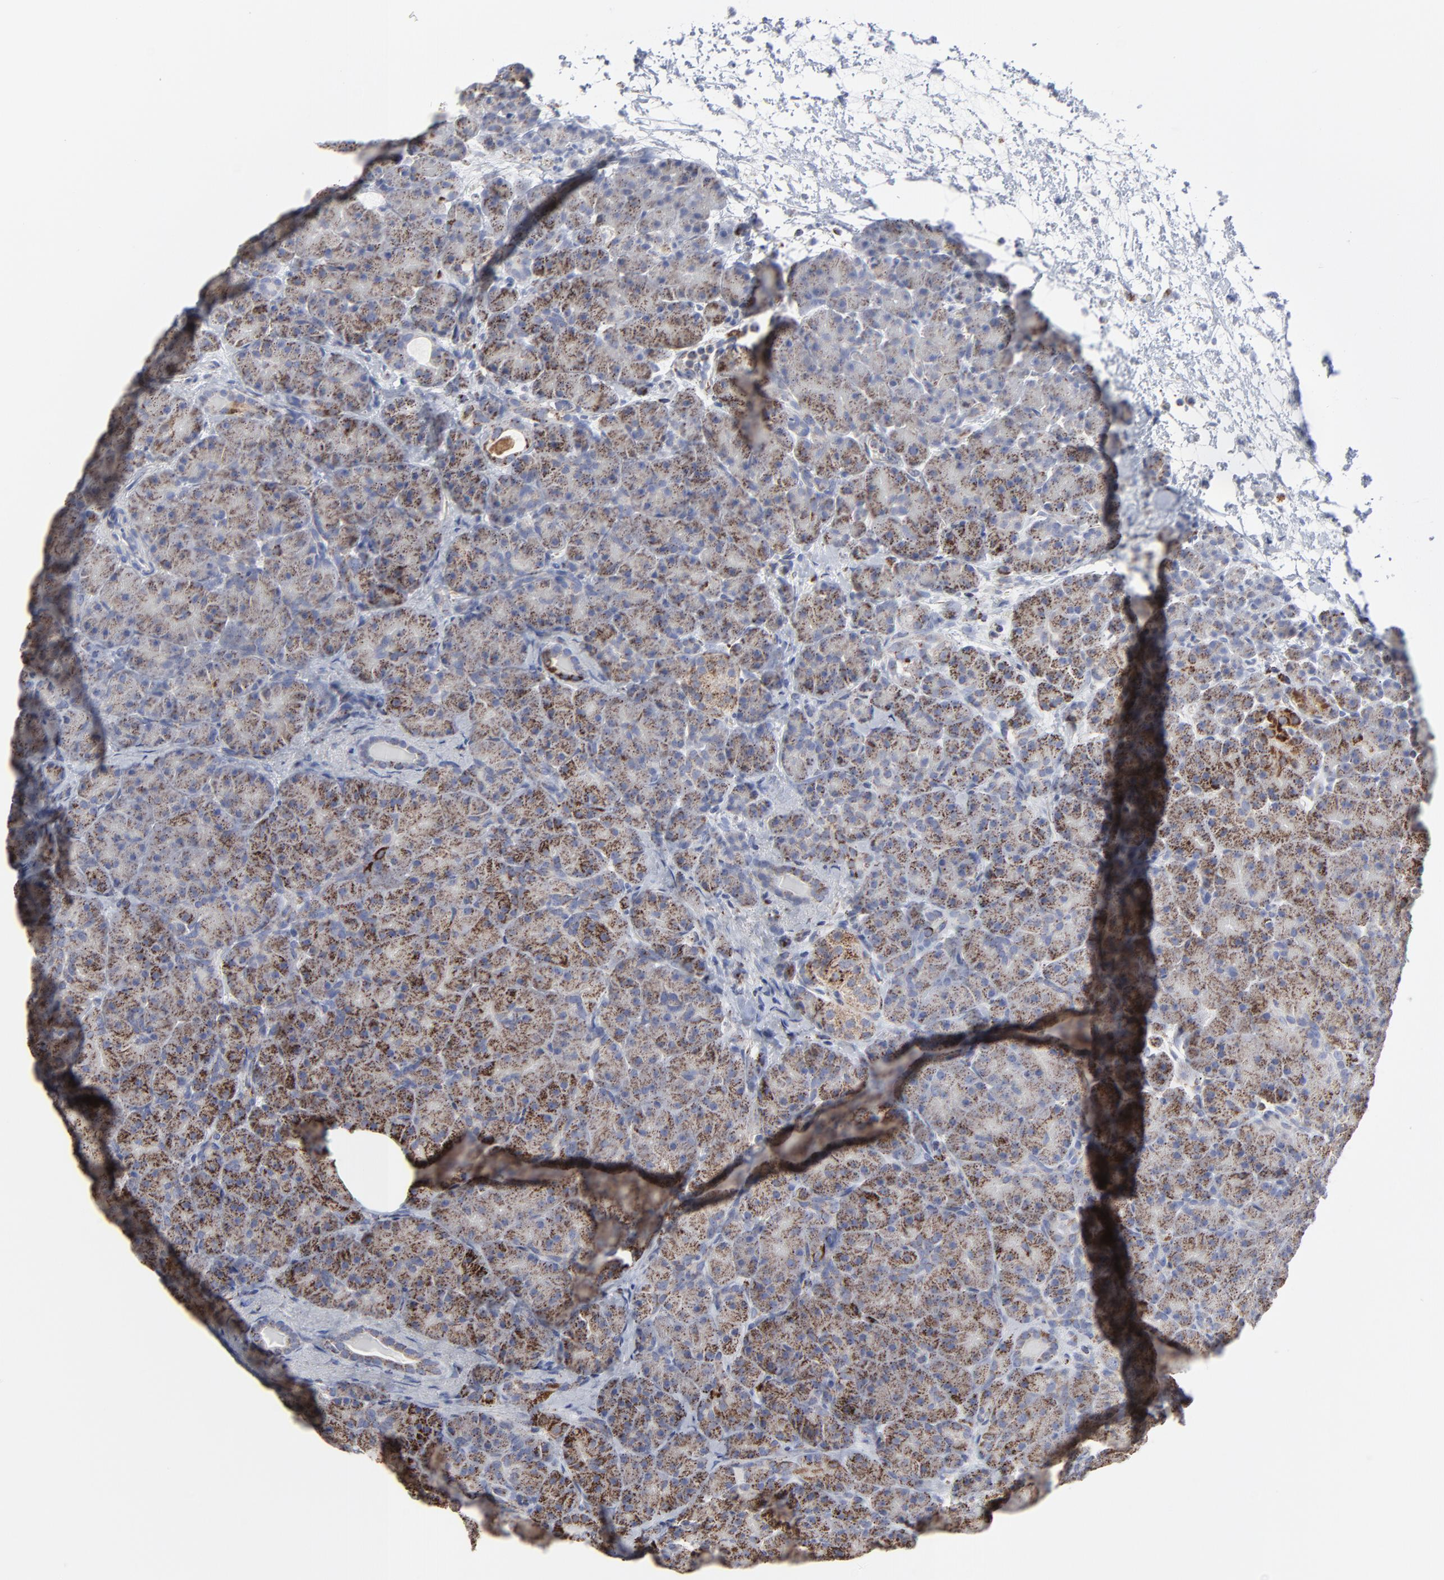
{"staining": {"intensity": "strong", "quantity": "25%-75%", "location": "cytoplasmic/membranous"}, "tissue": "pancreas", "cell_type": "Exocrine glandular cells", "image_type": "normal", "snomed": [{"axis": "morphology", "description": "Normal tissue, NOS"}, {"axis": "topography", "description": "Pancreas"}], "caption": "Immunohistochemical staining of benign pancreas reveals strong cytoplasmic/membranous protein expression in approximately 25%-75% of exocrine glandular cells. (DAB (3,3'-diaminobenzidine) IHC with brightfield microscopy, high magnification).", "gene": "TXNRD2", "patient": {"sex": "male", "age": 66}}